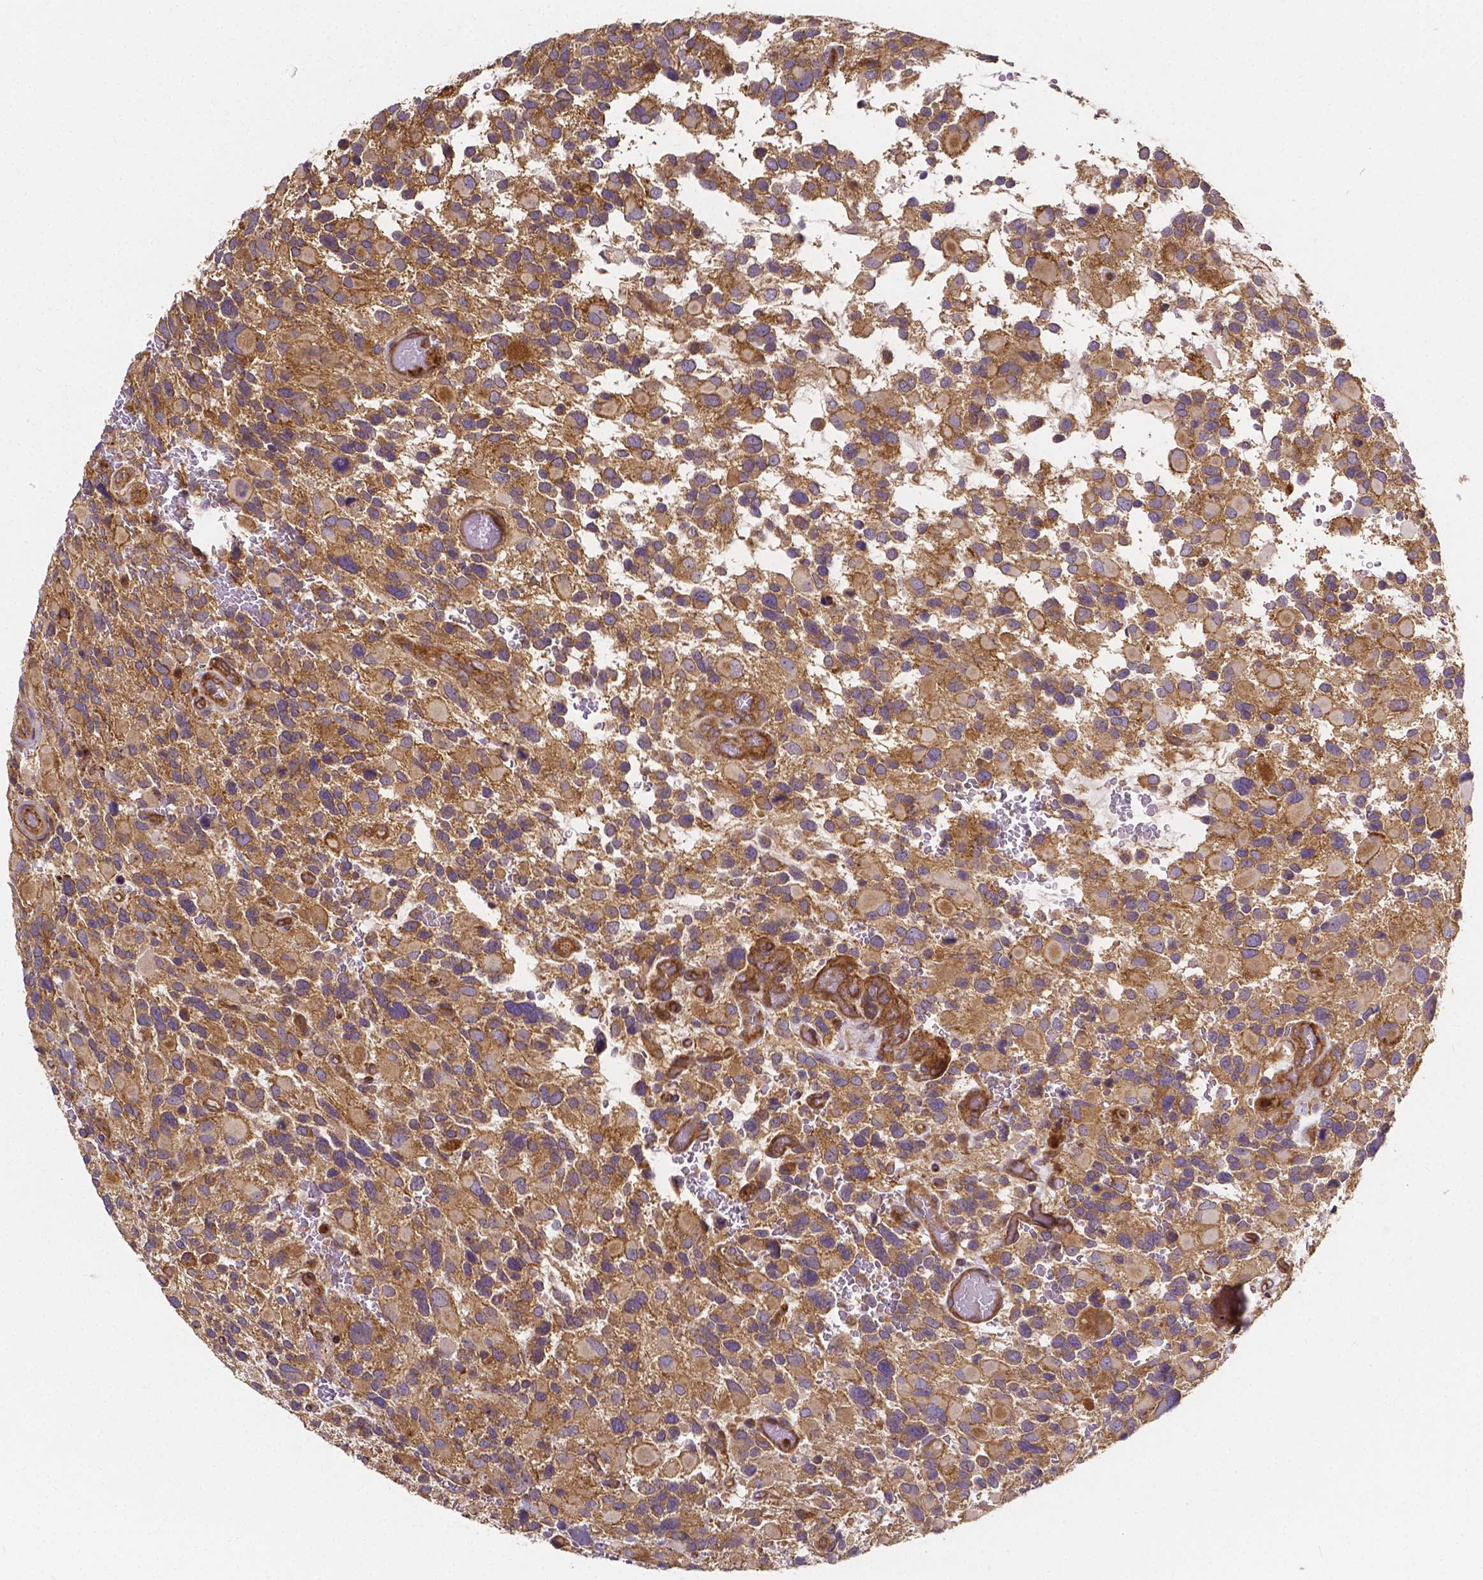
{"staining": {"intensity": "moderate", "quantity": ">75%", "location": "cytoplasmic/membranous"}, "tissue": "glioma", "cell_type": "Tumor cells", "image_type": "cancer", "snomed": [{"axis": "morphology", "description": "Glioma, malignant, Low grade"}, {"axis": "topography", "description": "Brain"}], "caption": "Protein expression analysis of human malignant glioma (low-grade) reveals moderate cytoplasmic/membranous positivity in approximately >75% of tumor cells.", "gene": "CLINT1", "patient": {"sex": "female", "age": 32}}